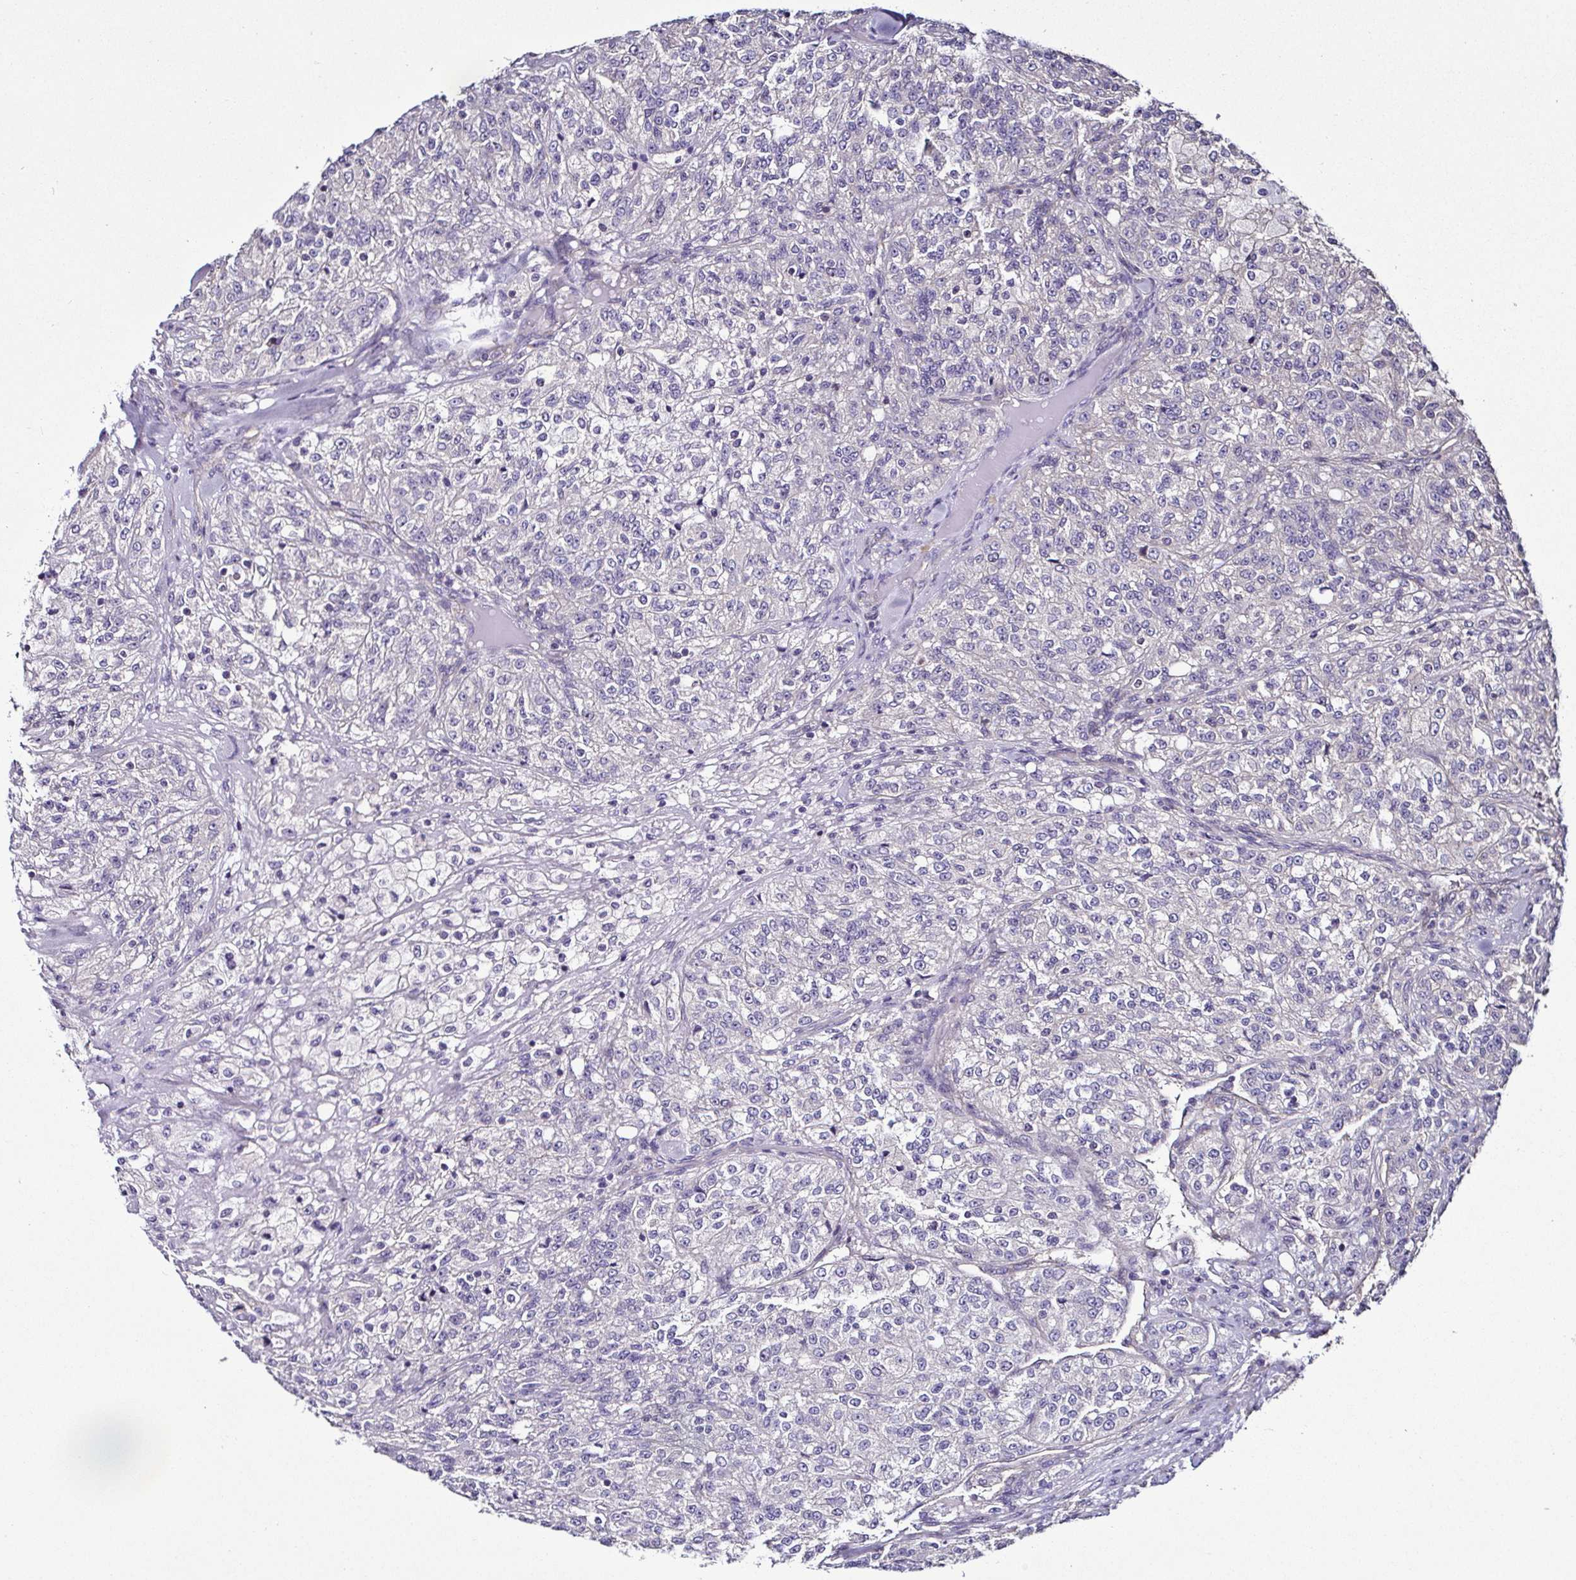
{"staining": {"intensity": "negative", "quantity": "none", "location": "none"}, "tissue": "renal cancer", "cell_type": "Tumor cells", "image_type": "cancer", "snomed": [{"axis": "morphology", "description": "Adenocarcinoma, NOS"}, {"axis": "topography", "description": "Kidney"}], "caption": "DAB immunohistochemical staining of human renal cancer shows no significant staining in tumor cells.", "gene": "LMOD2", "patient": {"sex": "female", "age": 63}}